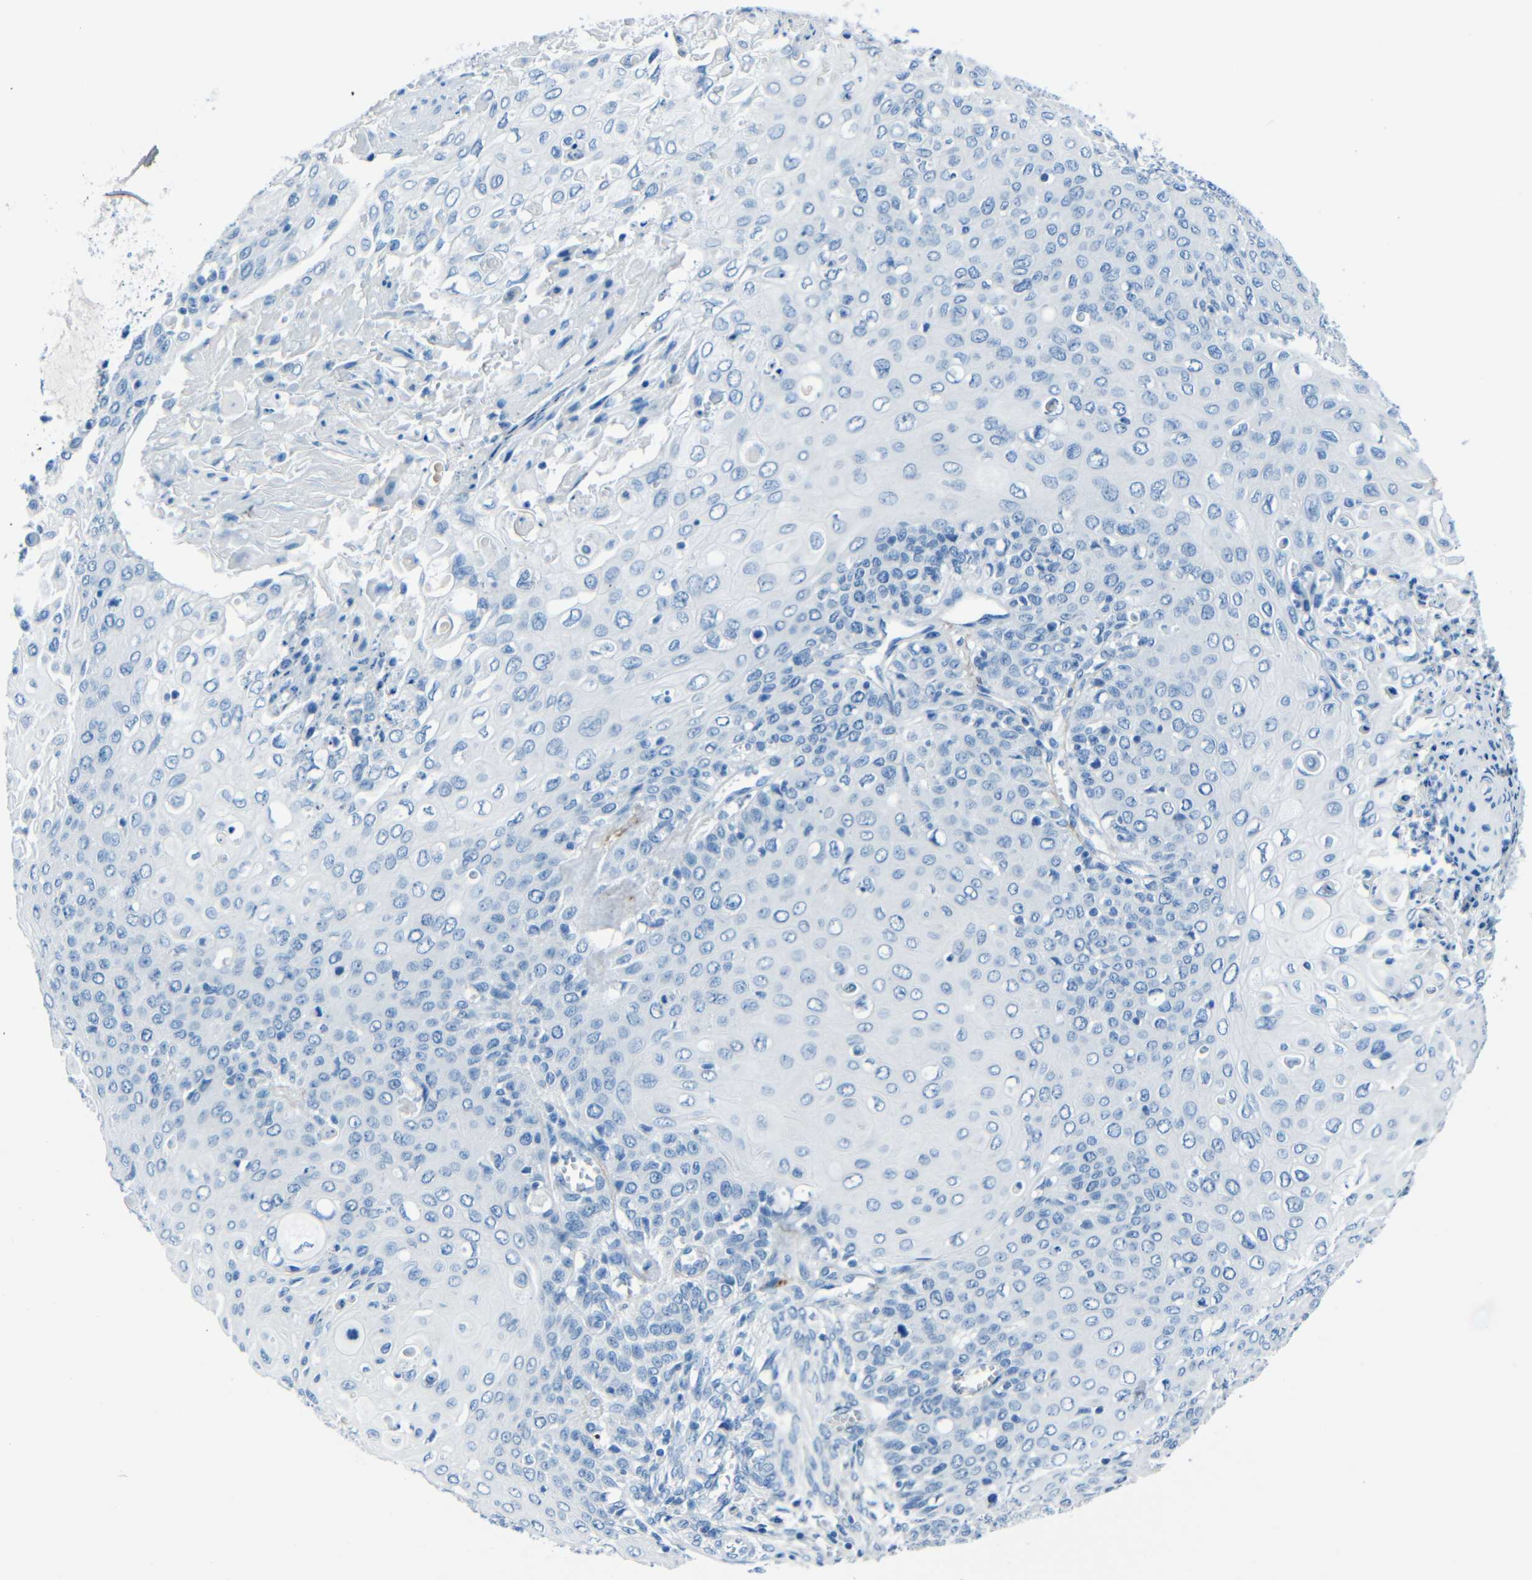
{"staining": {"intensity": "negative", "quantity": "none", "location": "none"}, "tissue": "cervical cancer", "cell_type": "Tumor cells", "image_type": "cancer", "snomed": [{"axis": "morphology", "description": "Squamous cell carcinoma, NOS"}, {"axis": "topography", "description": "Cervix"}], "caption": "Tumor cells are negative for protein expression in human cervical cancer (squamous cell carcinoma). Nuclei are stained in blue.", "gene": "FBN2", "patient": {"sex": "female", "age": 39}}